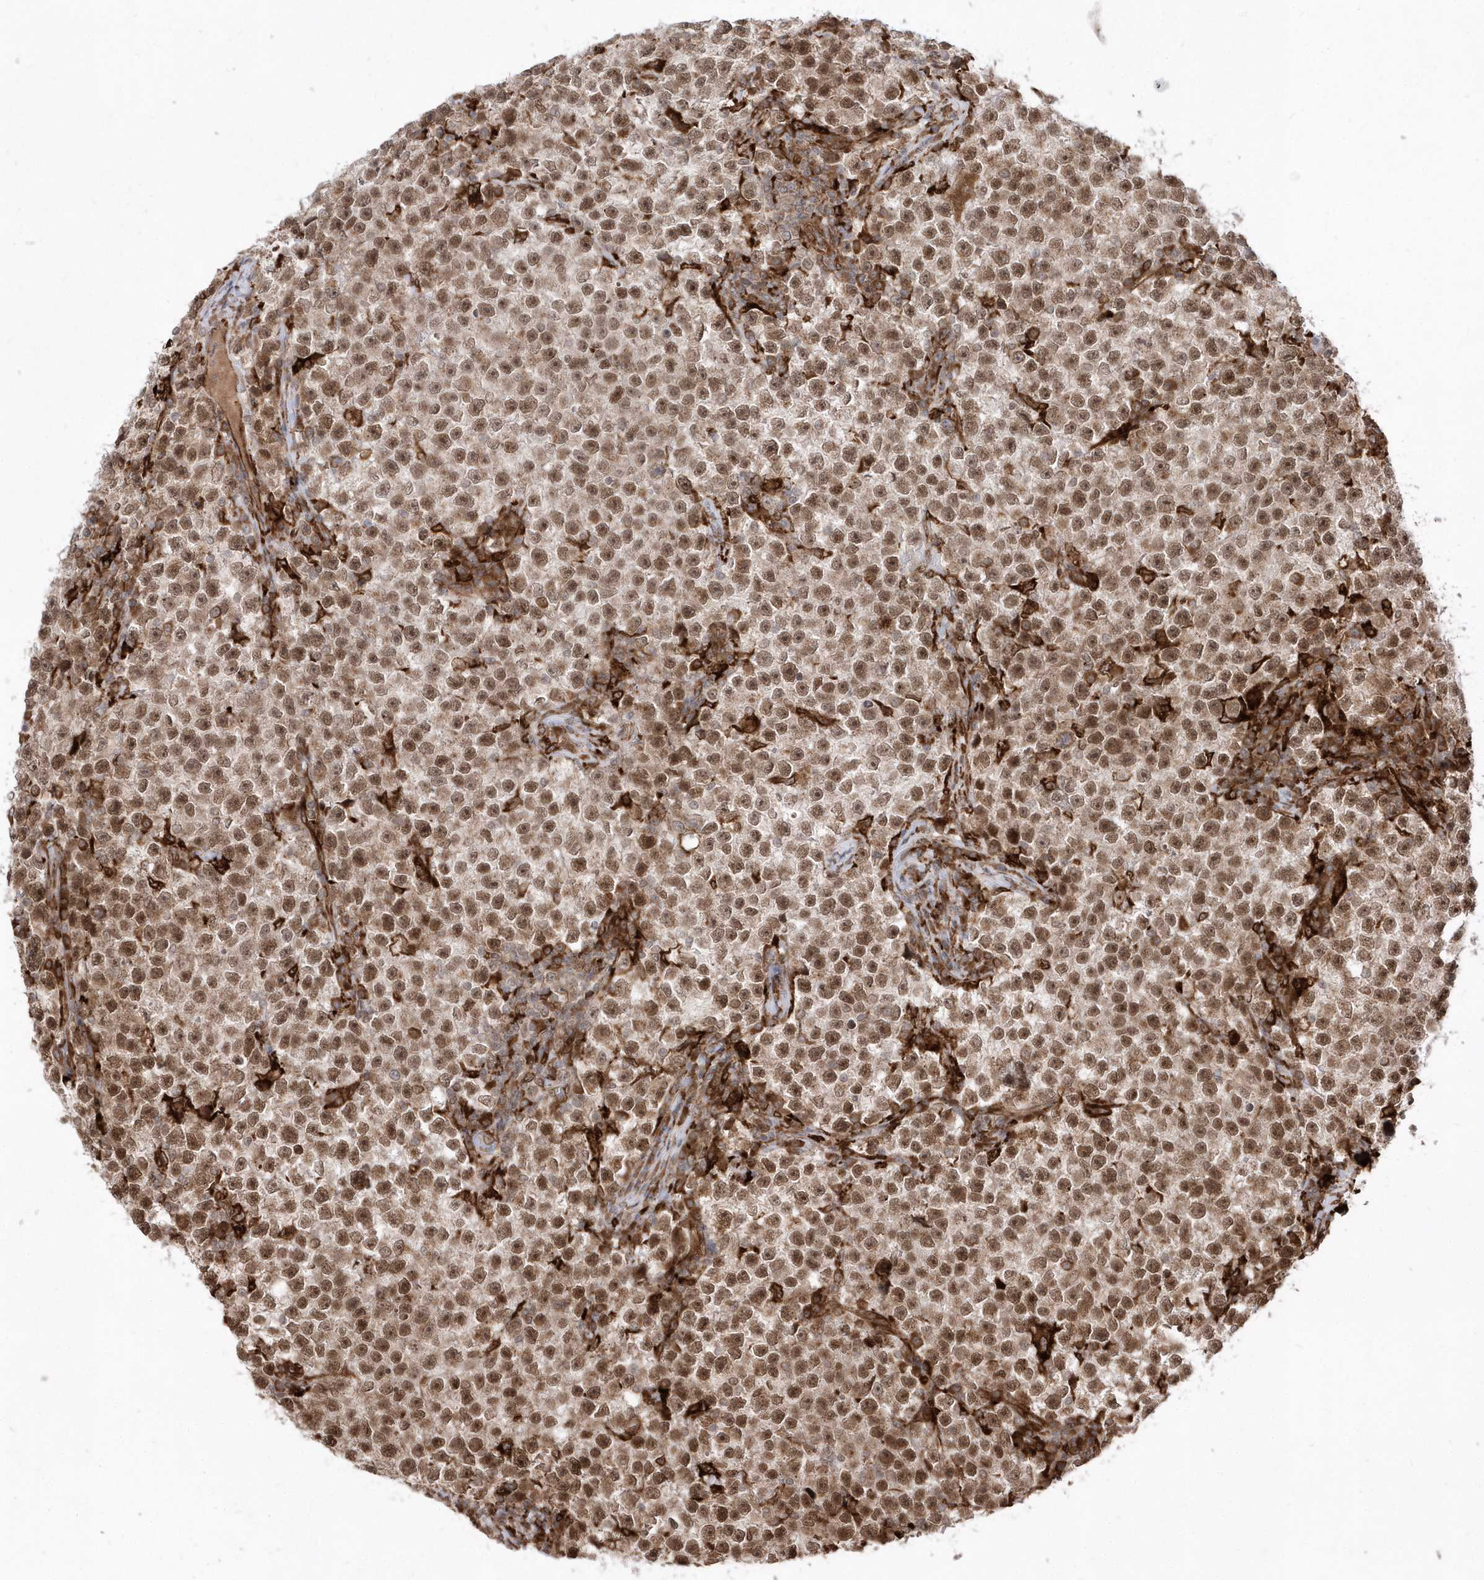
{"staining": {"intensity": "moderate", "quantity": ">75%", "location": "cytoplasmic/membranous,nuclear"}, "tissue": "testis cancer", "cell_type": "Tumor cells", "image_type": "cancer", "snomed": [{"axis": "morphology", "description": "Seminoma, NOS"}, {"axis": "topography", "description": "Testis"}], "caption": "Moderate cytoplasmic/membranous and nuclear expression is identified in approximately >75% of tumor cells in testis cancer. (DAB (3,3'-diaminobenzidine) IHC, brown staining for protein, blue staining for nuclei).", "gene": "EPC2", "patient": {"sex": "male", "age": 22}}